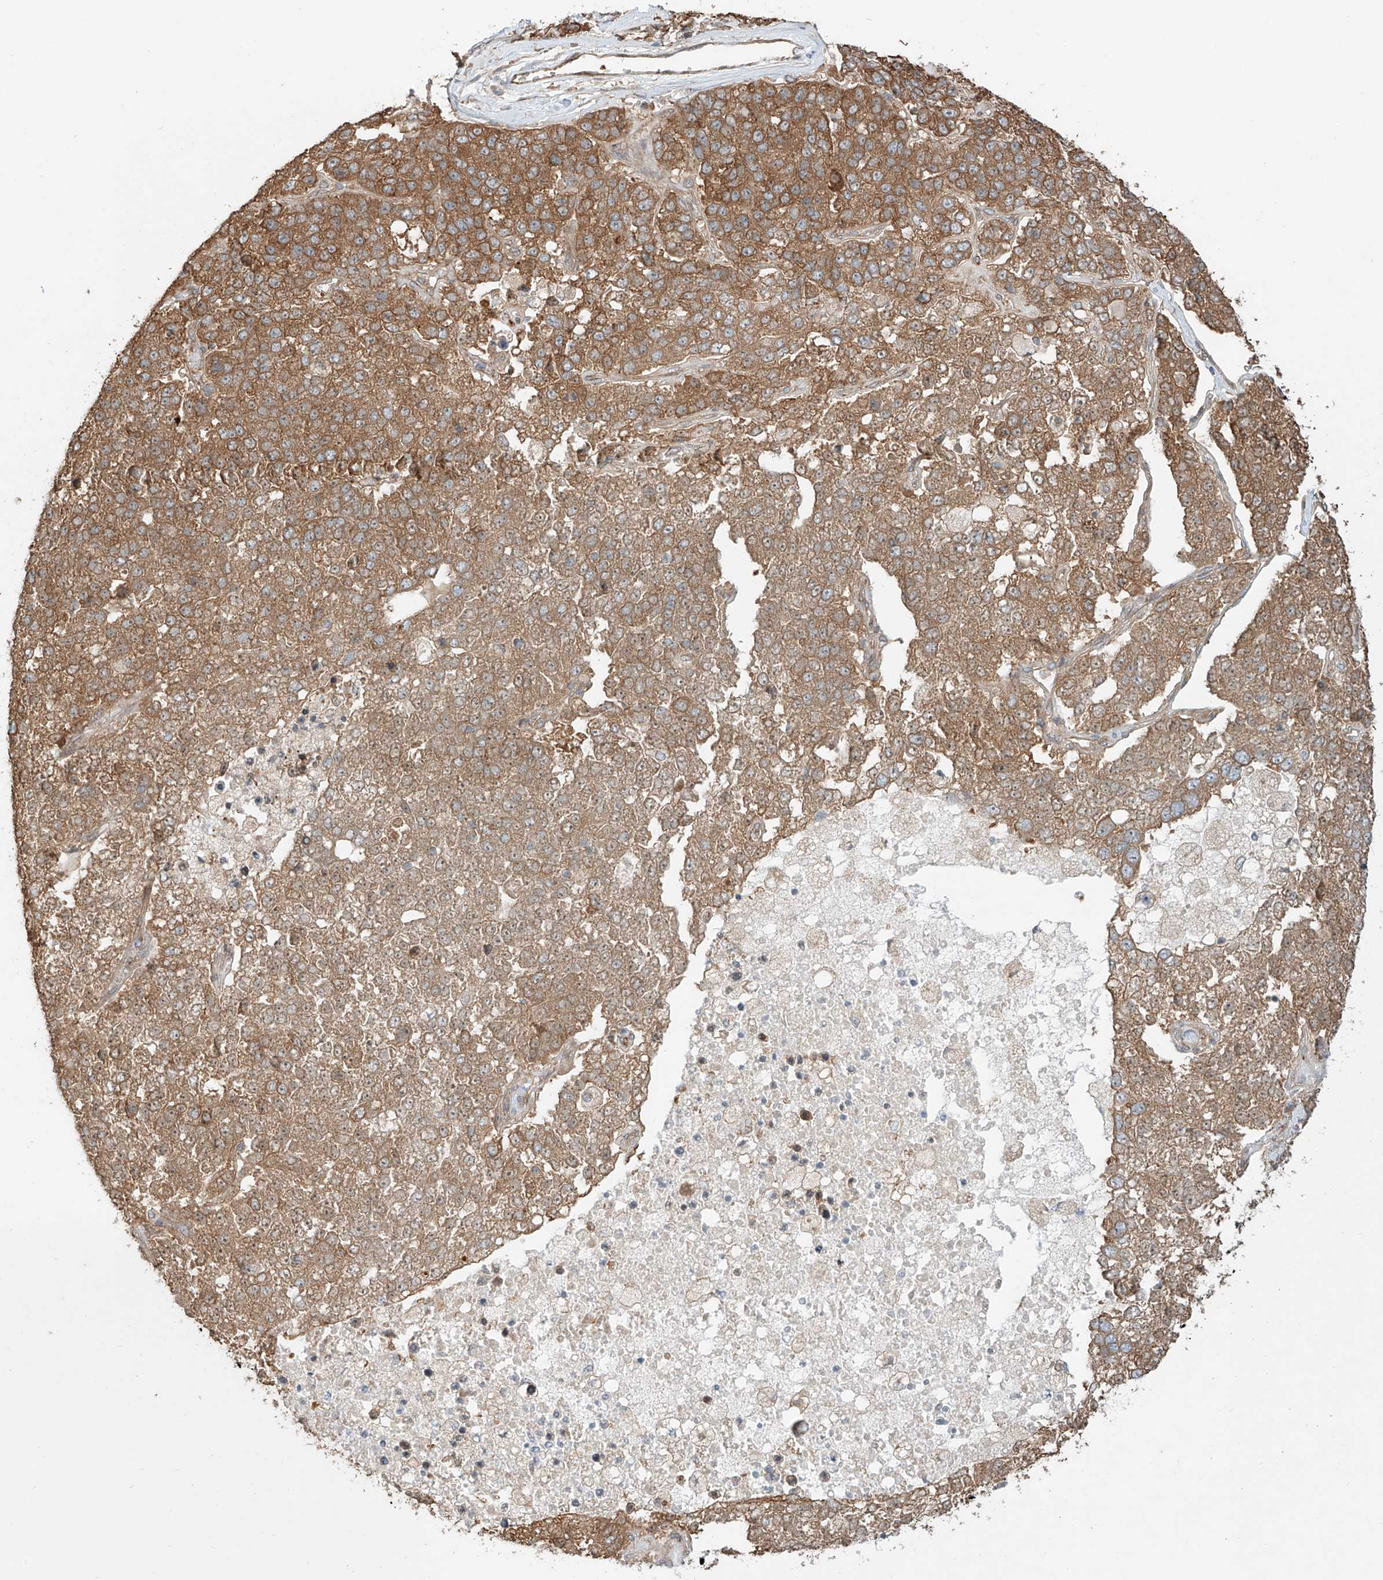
{"staining": {"intensity": "moderate", "quantity": ">75%", "location": "cytoplasmic/membranous"}, "tissue": "pancreatic cancer", "cell_type": "Tumor cells", "image_type": "cancer", "snomed": [{"axis": "morphology", "description": "Adenocarcinoma, NOS"}, {"axis": "topography", "description": "Pancreas"}], "caption": "Pancreatic adenocarcinoma stained with a protein marker shows moderate staining in tumor cells.", "gene": "CEP162", "patient": {"sex": "female", "age": 61}}